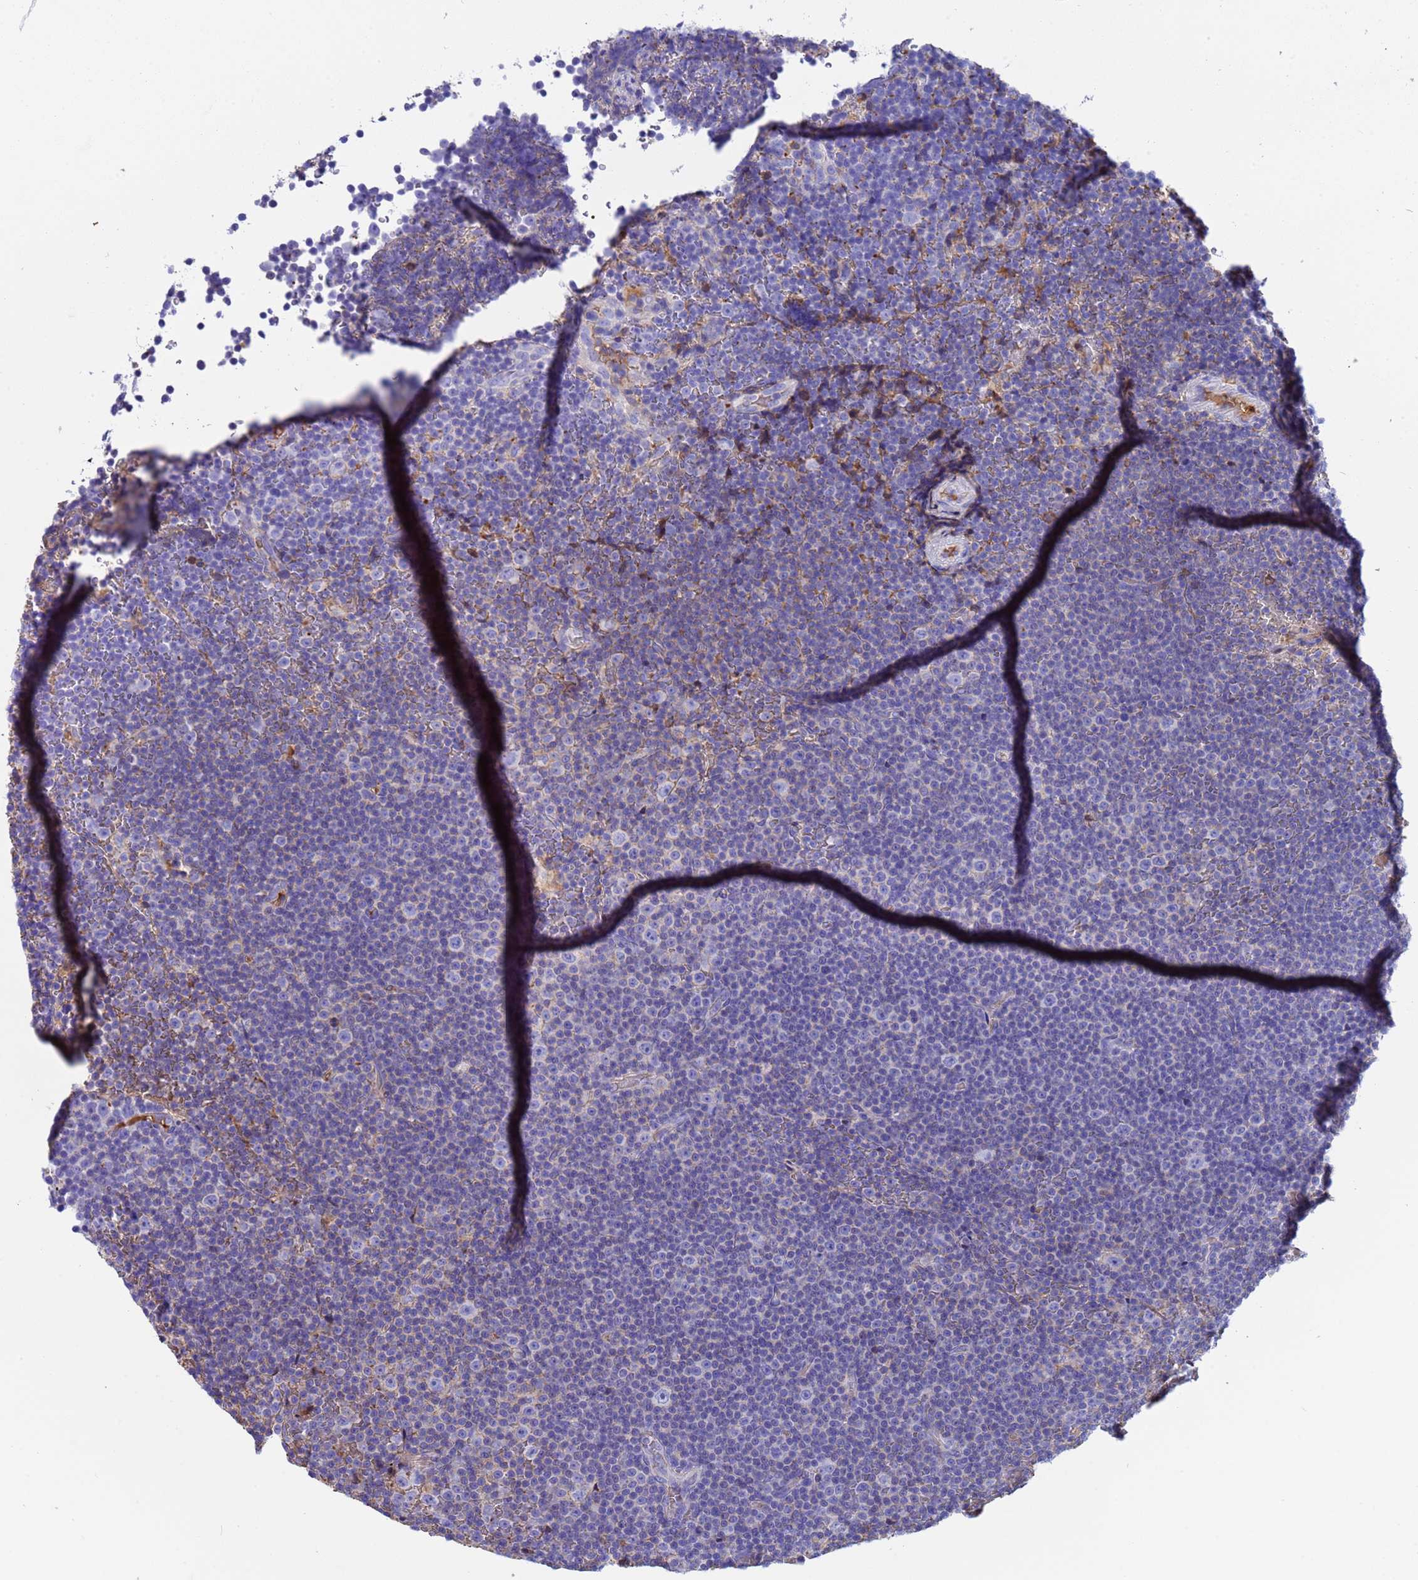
{"staining": {"intensity": "negative", "quantity": "none", "location": "none"}, "tissue": "lymphoma", "cell_type": "Tumor cells", "image_type": "cancer", "snomed": [{"axis": "morphology", "description": "Malignant lymphoma, non-Hodgkin's type, Low grade"}, {"axis": "topography", "description": "Lymph node"}], "caption": "Immunohistochemistry of human malignant lymphoma, non-Hodgkin's type (low-grade) demonstrates no staining in tumor cells. Brightfield microscopy of immunohistochemistry (IHC) stained with DAB (3,3'-diaminobenzidine) (brown) and hematoxylin (blue), captured at high magnification.", "gene": "H1-7", "patient": {"sex": "female", "age": 67}}